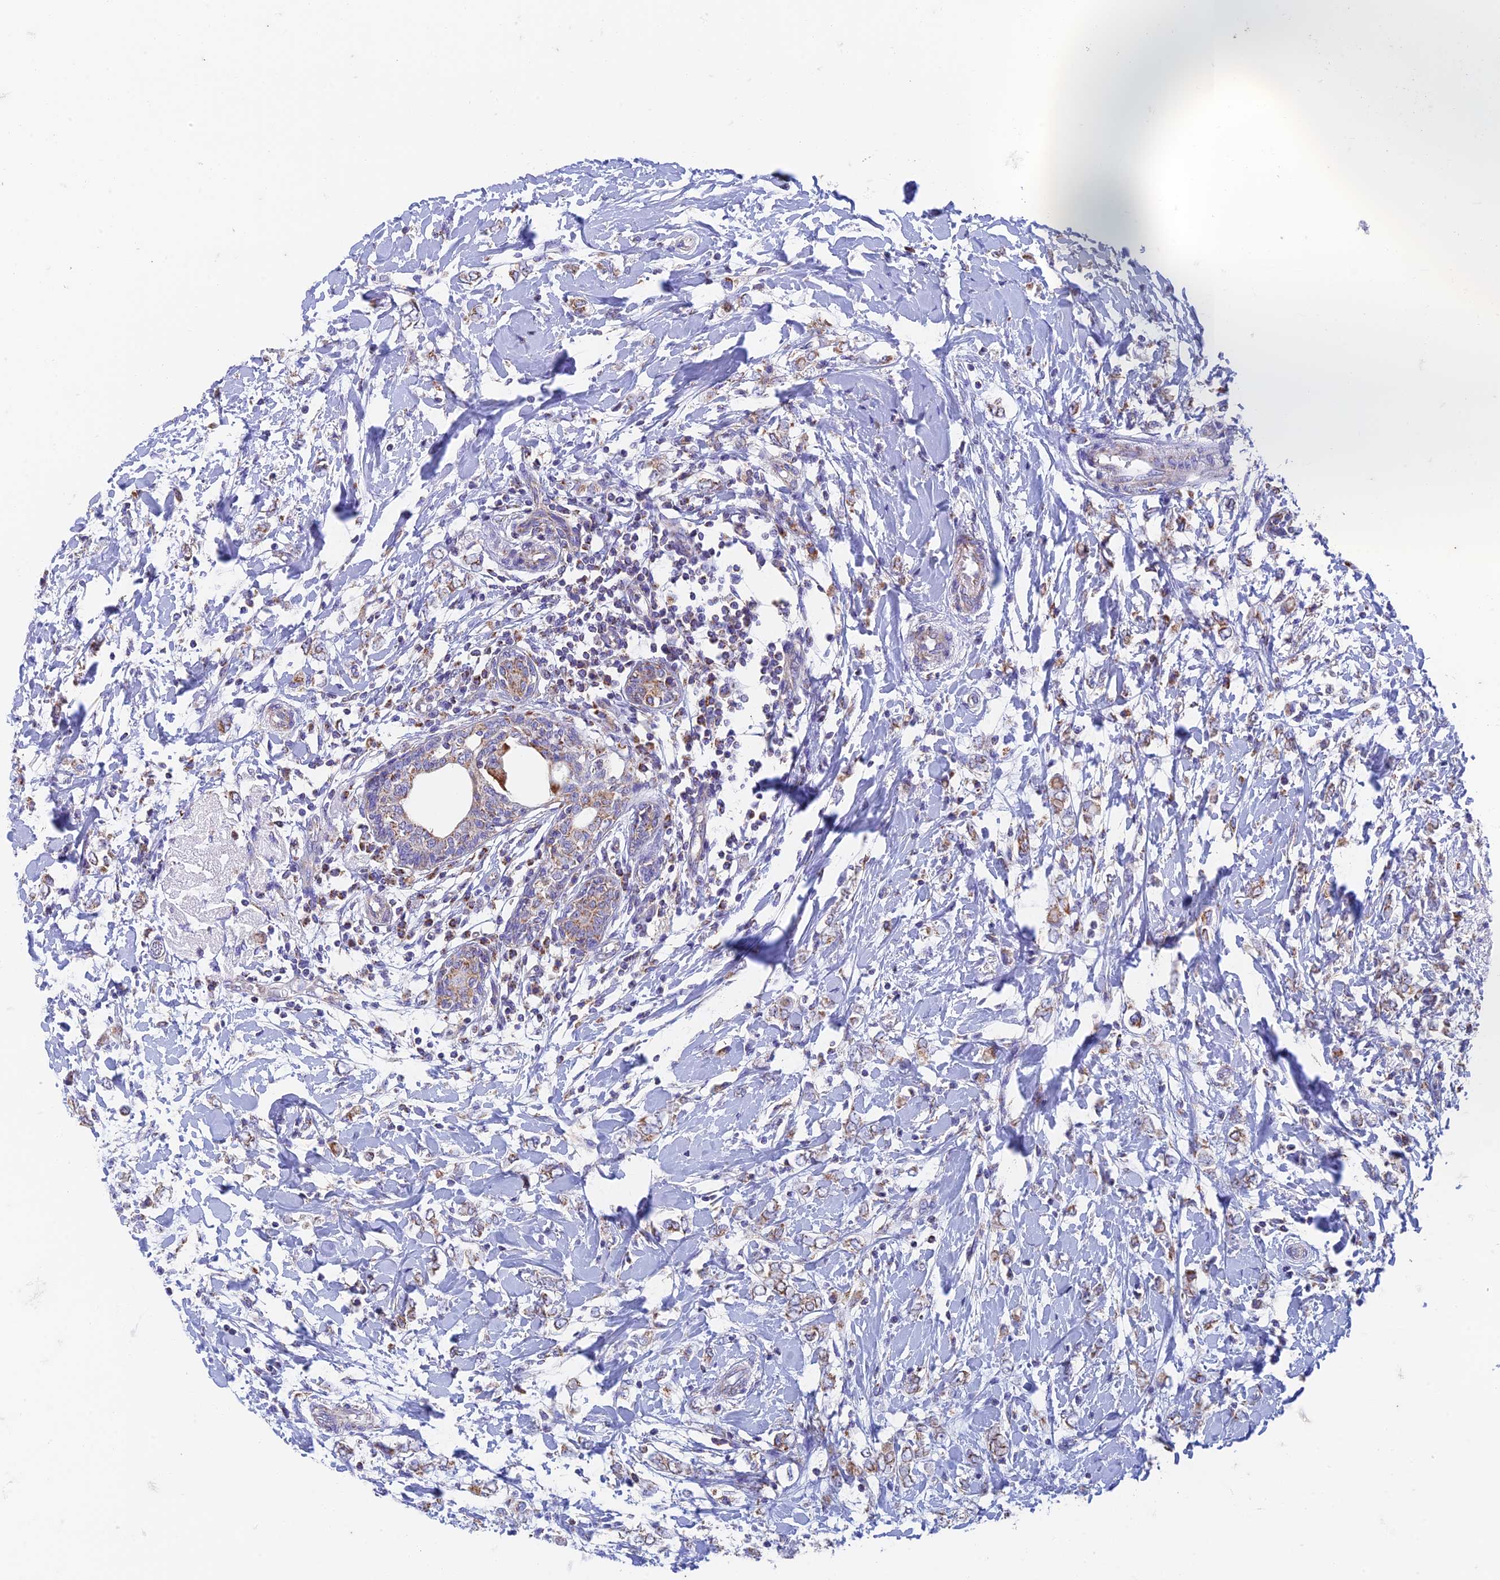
{"staining": {"intensity": "weak", "quantity": "25%-75%", "location": "cytoplasmic/membranous"}, "tissue": "breast cancer", "cell_type": "Tumor cells", "image_type": "cancer", "snomed": [{"axis": "morphology", "description": "Normal tissue, NOS"}, {"axis": "morphology", "description": "Lobular carcinoma"}, {"axis": "topography", "description": "Breast"}], "caption": "The immunohistochemical stain labels weak cytoplasmic/membranous expression in tumor cells of breast cancer (lobular carcinoma) tissue.", "gene": "ZNF181", "patient": {"sex": "female", "age": 47}}